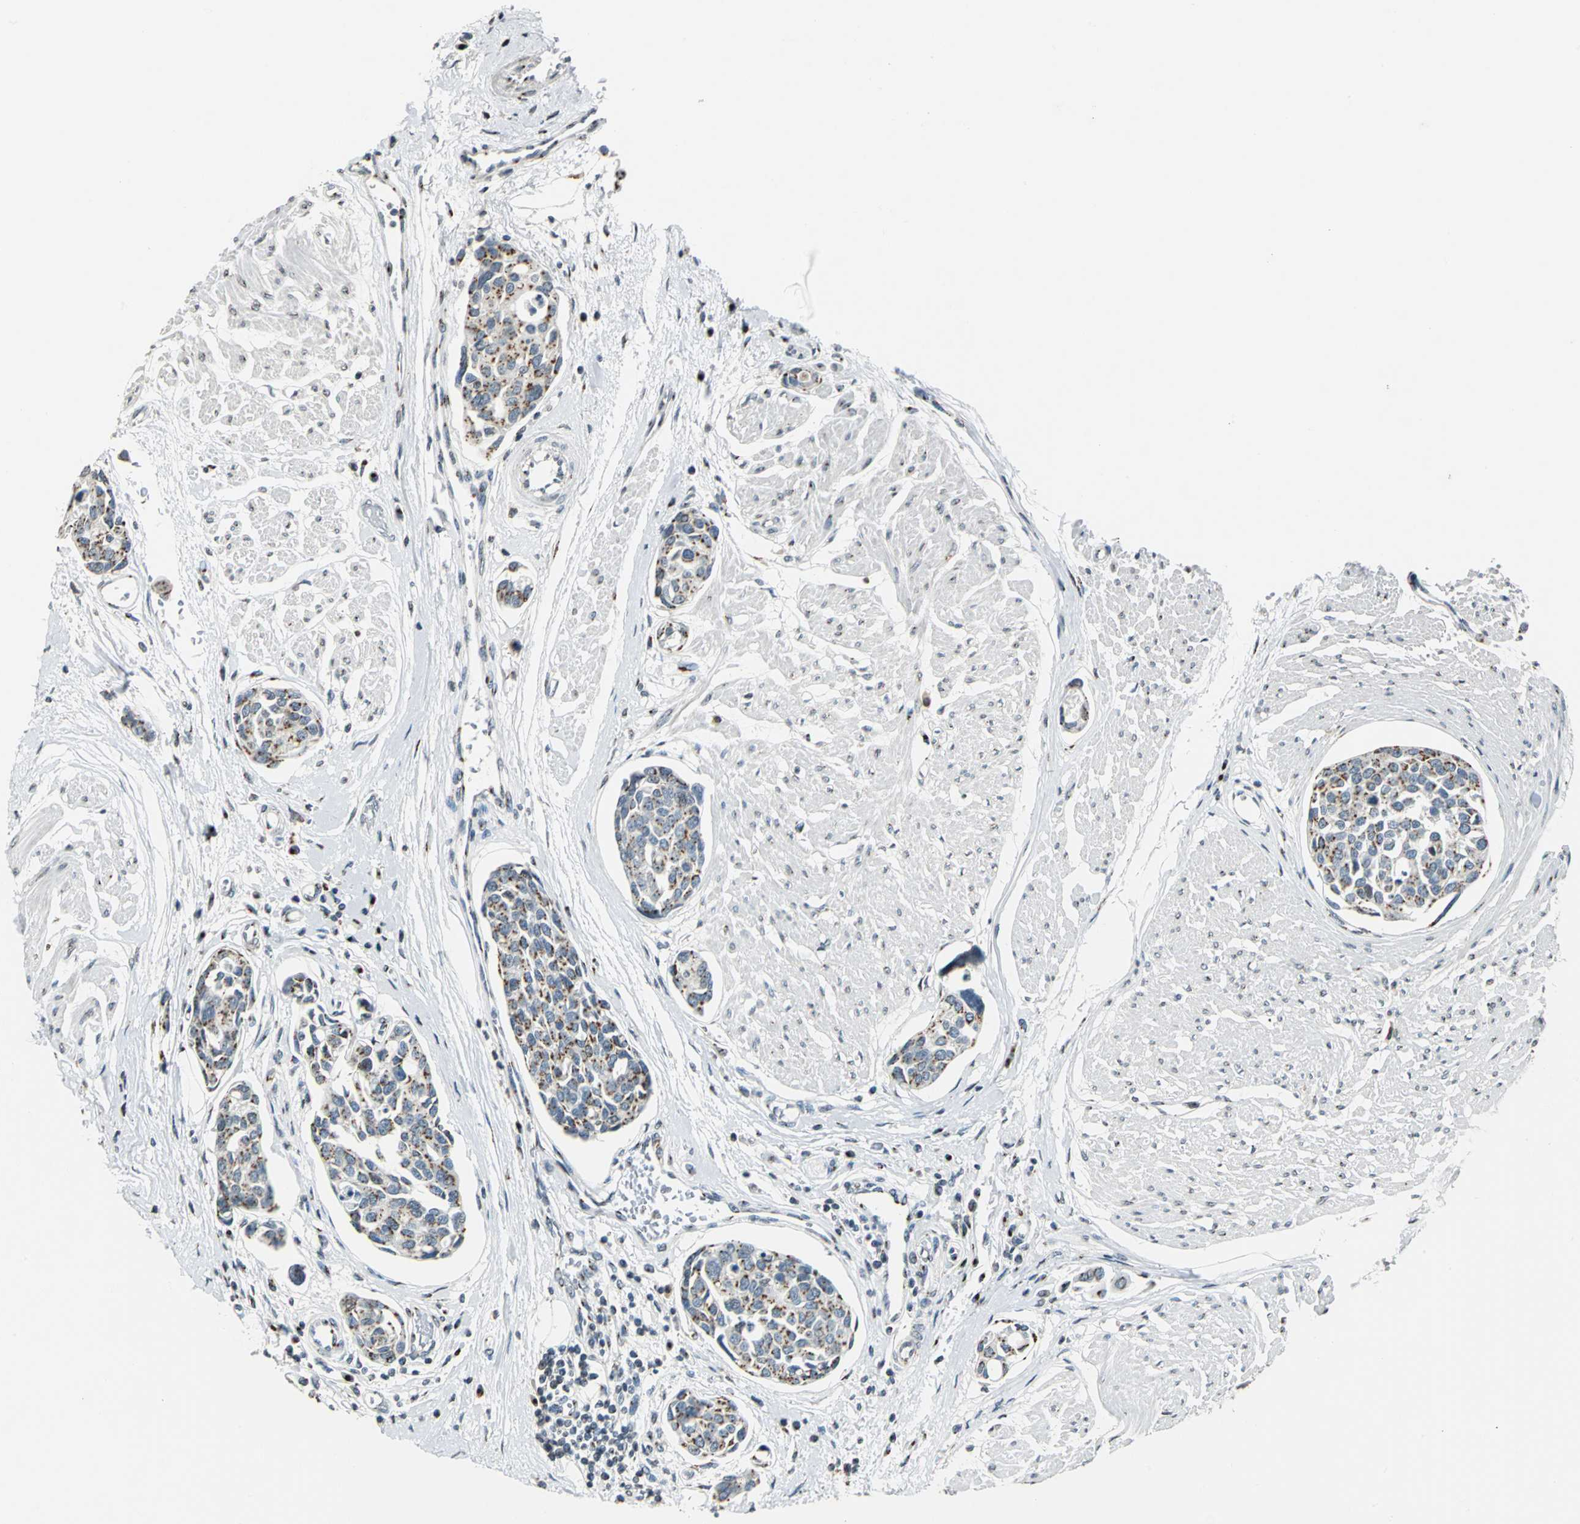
{"staining": {"intensity": "moderate", "quantity": ">75%", "location": "cytoplasmic/membranous"}, "tissue": "urothelial cancer", "cell_type": "Tumor cells", "image_type": "cancer", "snomed": [{"axis": "morphology", "description": "Urothelial carcinoma, High grade"}, {"axis": "topography", "description": "Urinary bladder"}], "caption": "Tumor cells exhibit medium levels of moderate cytoplasmic/membranous positivity in approximately >75% of cells in high-grade urothelial carcinoma.", "gene": "TMEM115", "patient": {"sex": "male", "age": 78}}